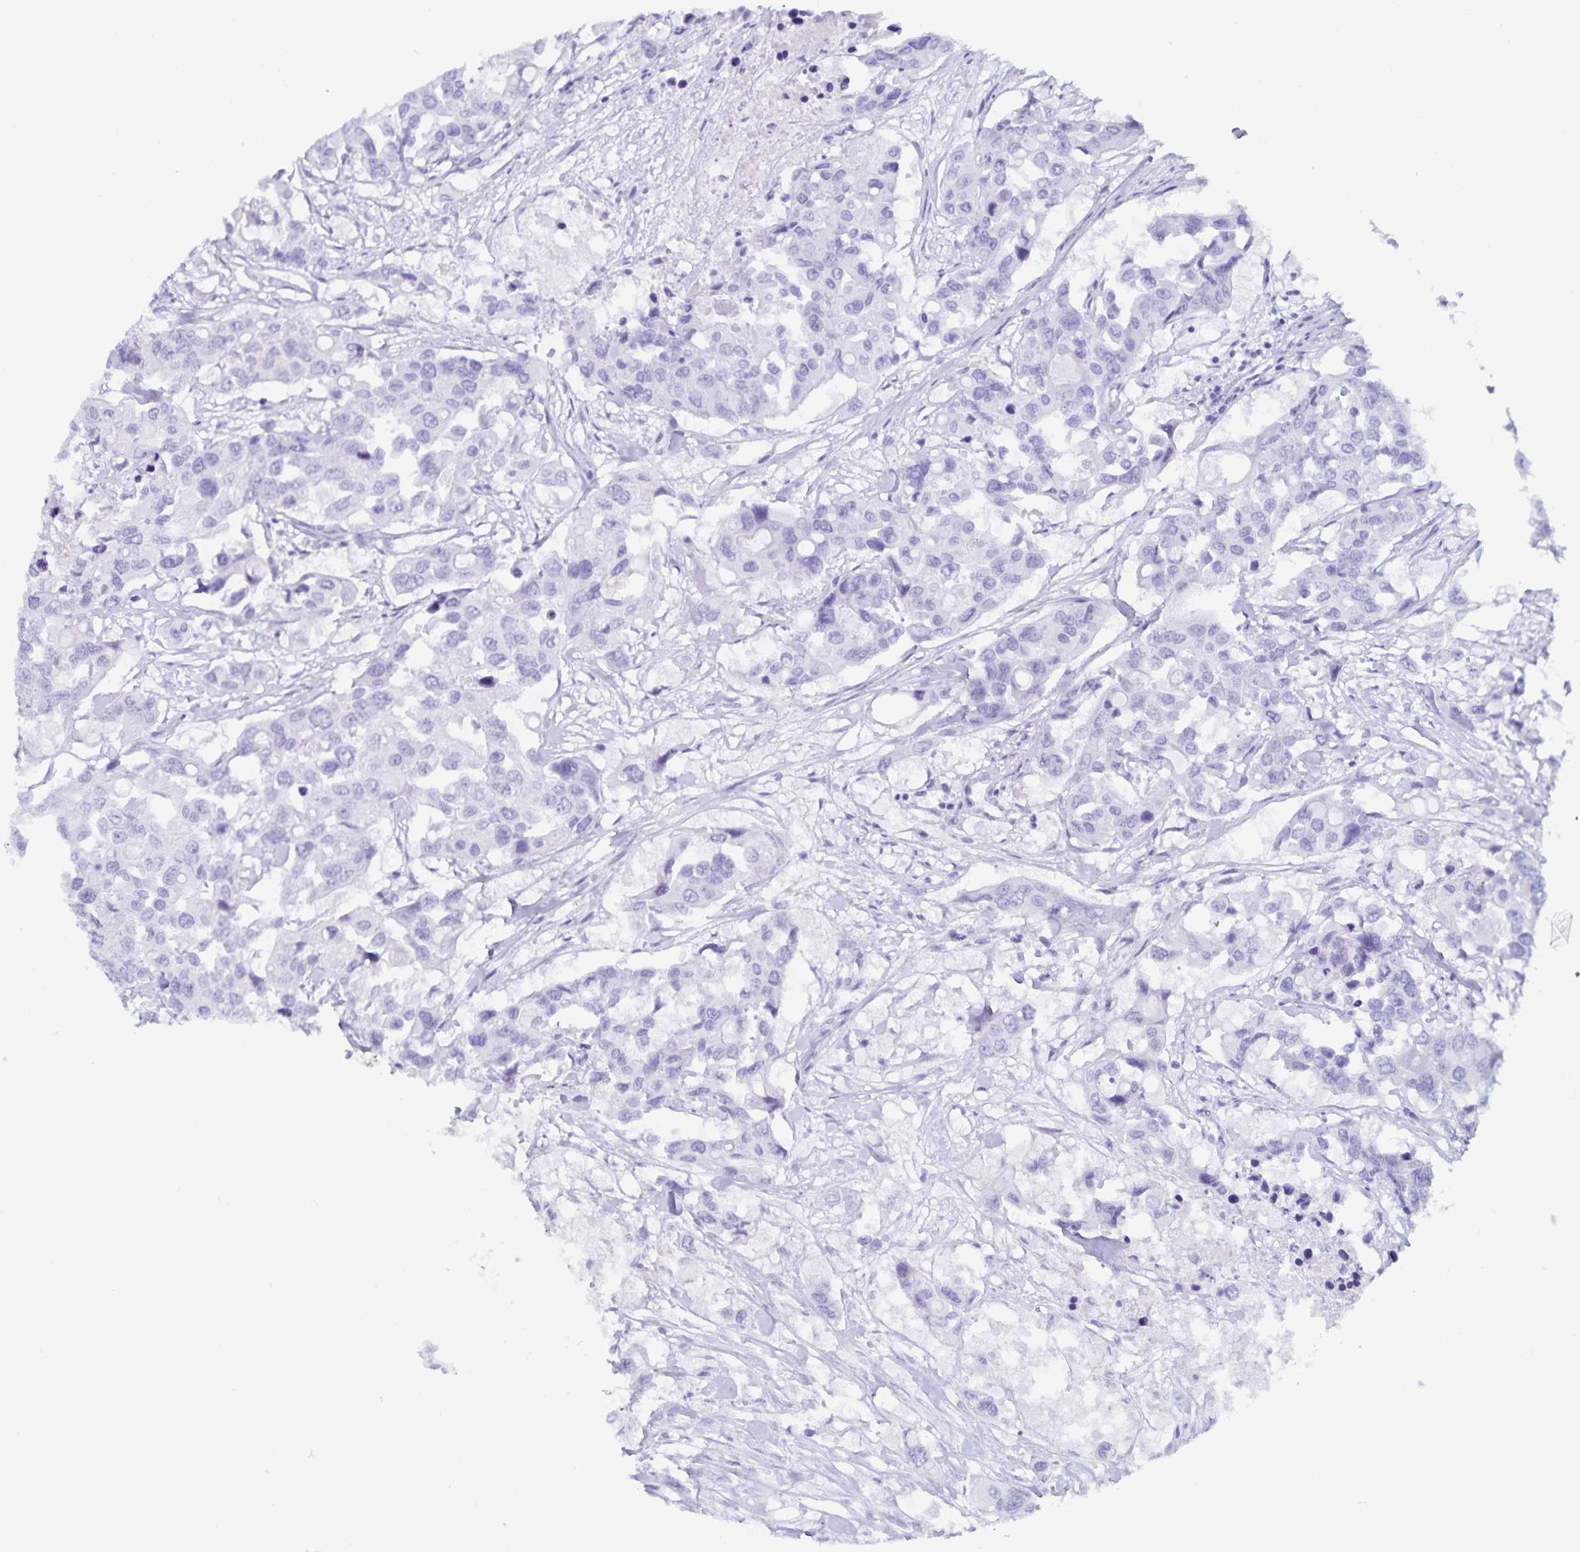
{"staining": {"intensity": "negative", "quantity": "none", "location": "none"}, "tissue": "colorectal cancer", "cell_type": "Tumor cells", "image_type": "cancer", "snomed": [{"axis": "morphology", "description": "Adenocarcinoma, NOS"}, {"axis": "topography", "description": "Colon"}], "caption": "IHC micrograph of human colorectal cancer (adenocarcinoma) stained for a protein (brown), which demonstrates no positivity in tumor cells. The staining was performed using DAB to visualize the protein expression in brown, while the nuclei were stained in blue with hematoxylin (Magnification: 20x).", "gene": "GPR137", "patient": {"sex": "male", "age": 77}}